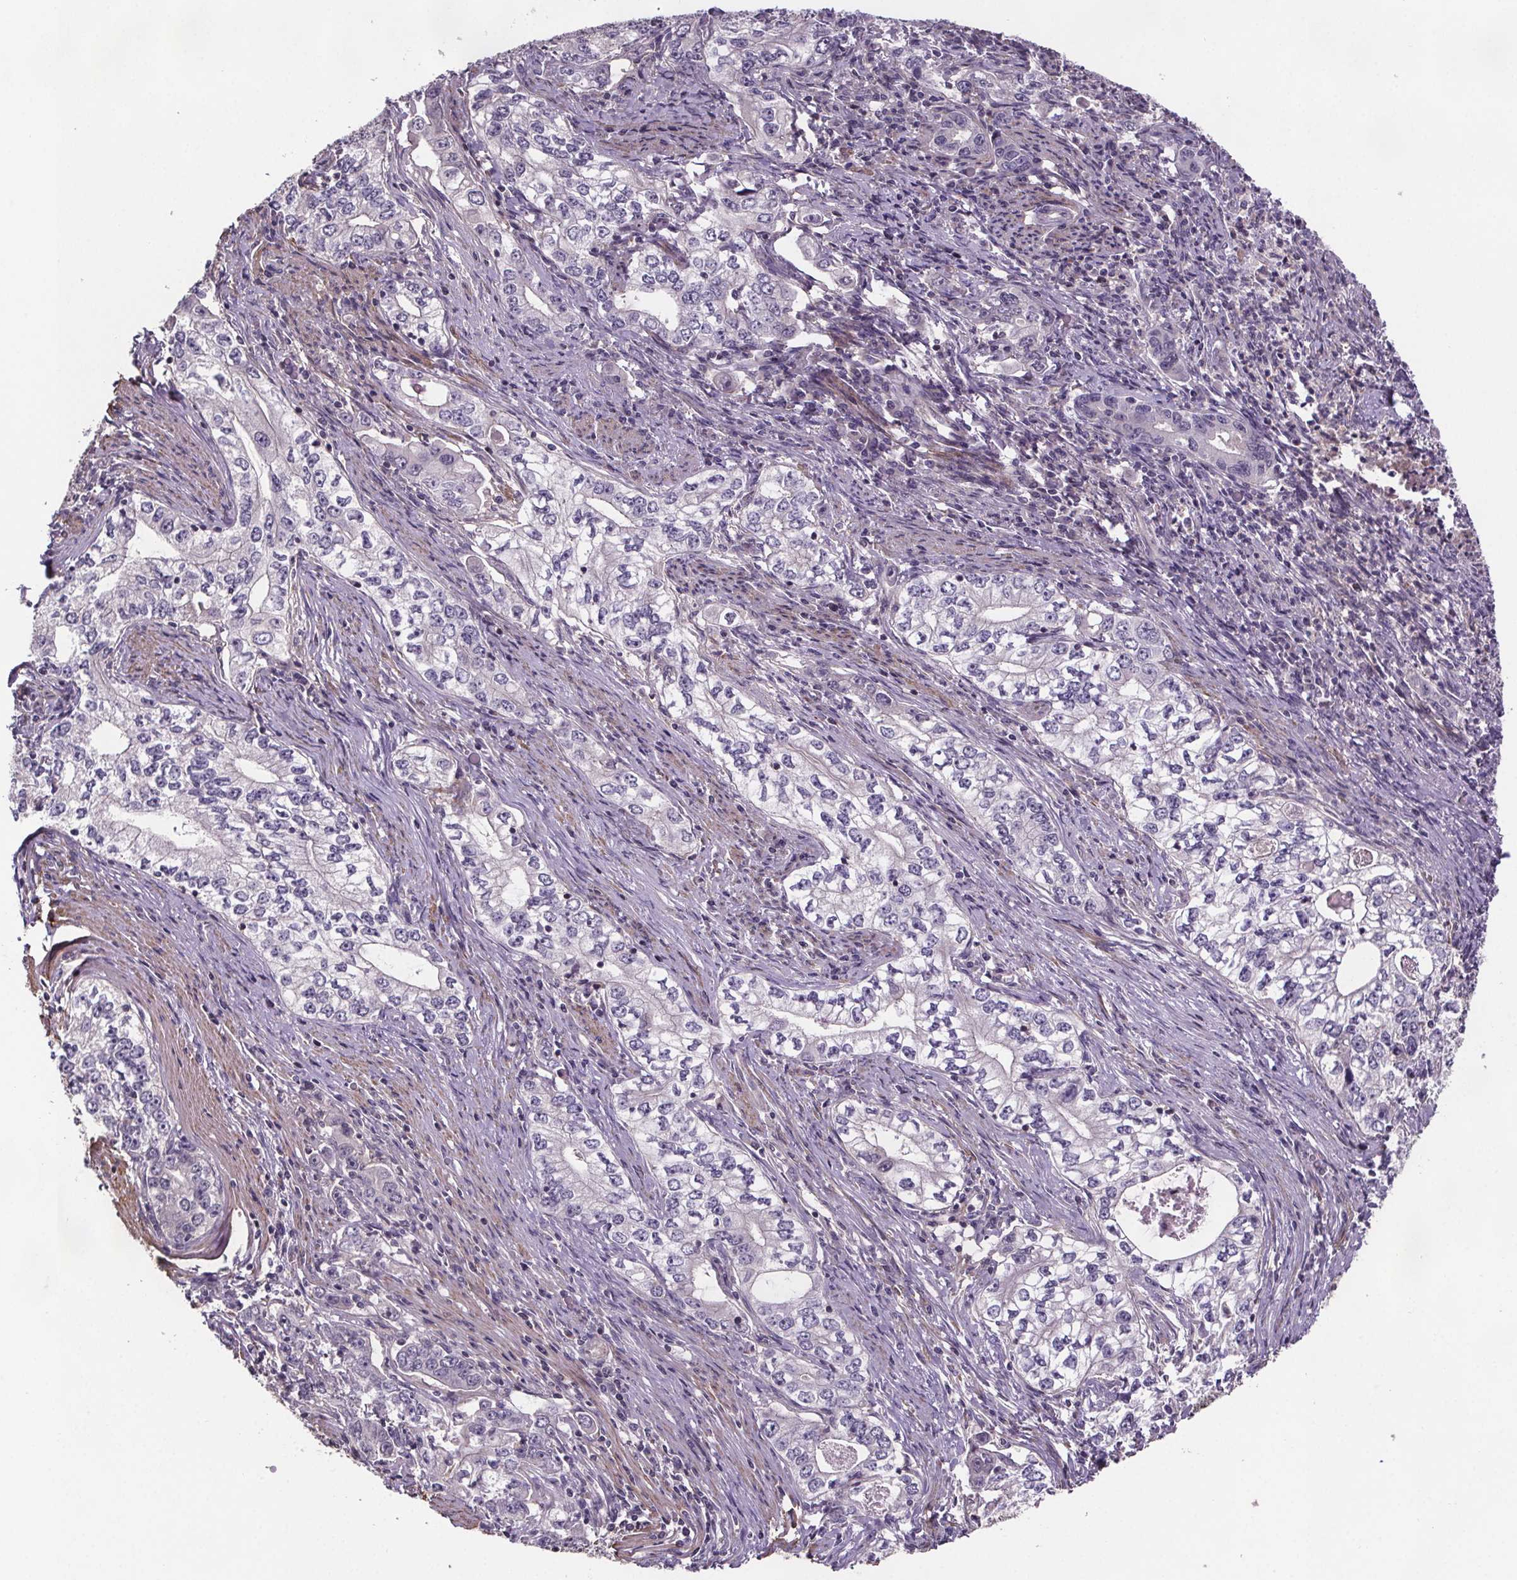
{"staining": {"intensity": "negative", "quantity": "none", "location": "none"}, "tissue": "stomach cancer", "cell_type": "Tumor cells", "image_type": "cancer", "snomed": [{"axis": "morphology", "description": "Adenocarcinoma, NOS"}, {"axis": "topography", "description": "Stomach, lower"}], "caption": "IHC of adenocarcinoma (stomach) shows no staining in tumor cells.", "gene": "CLN3", "patient": {"sex": "female", "age": 72}}